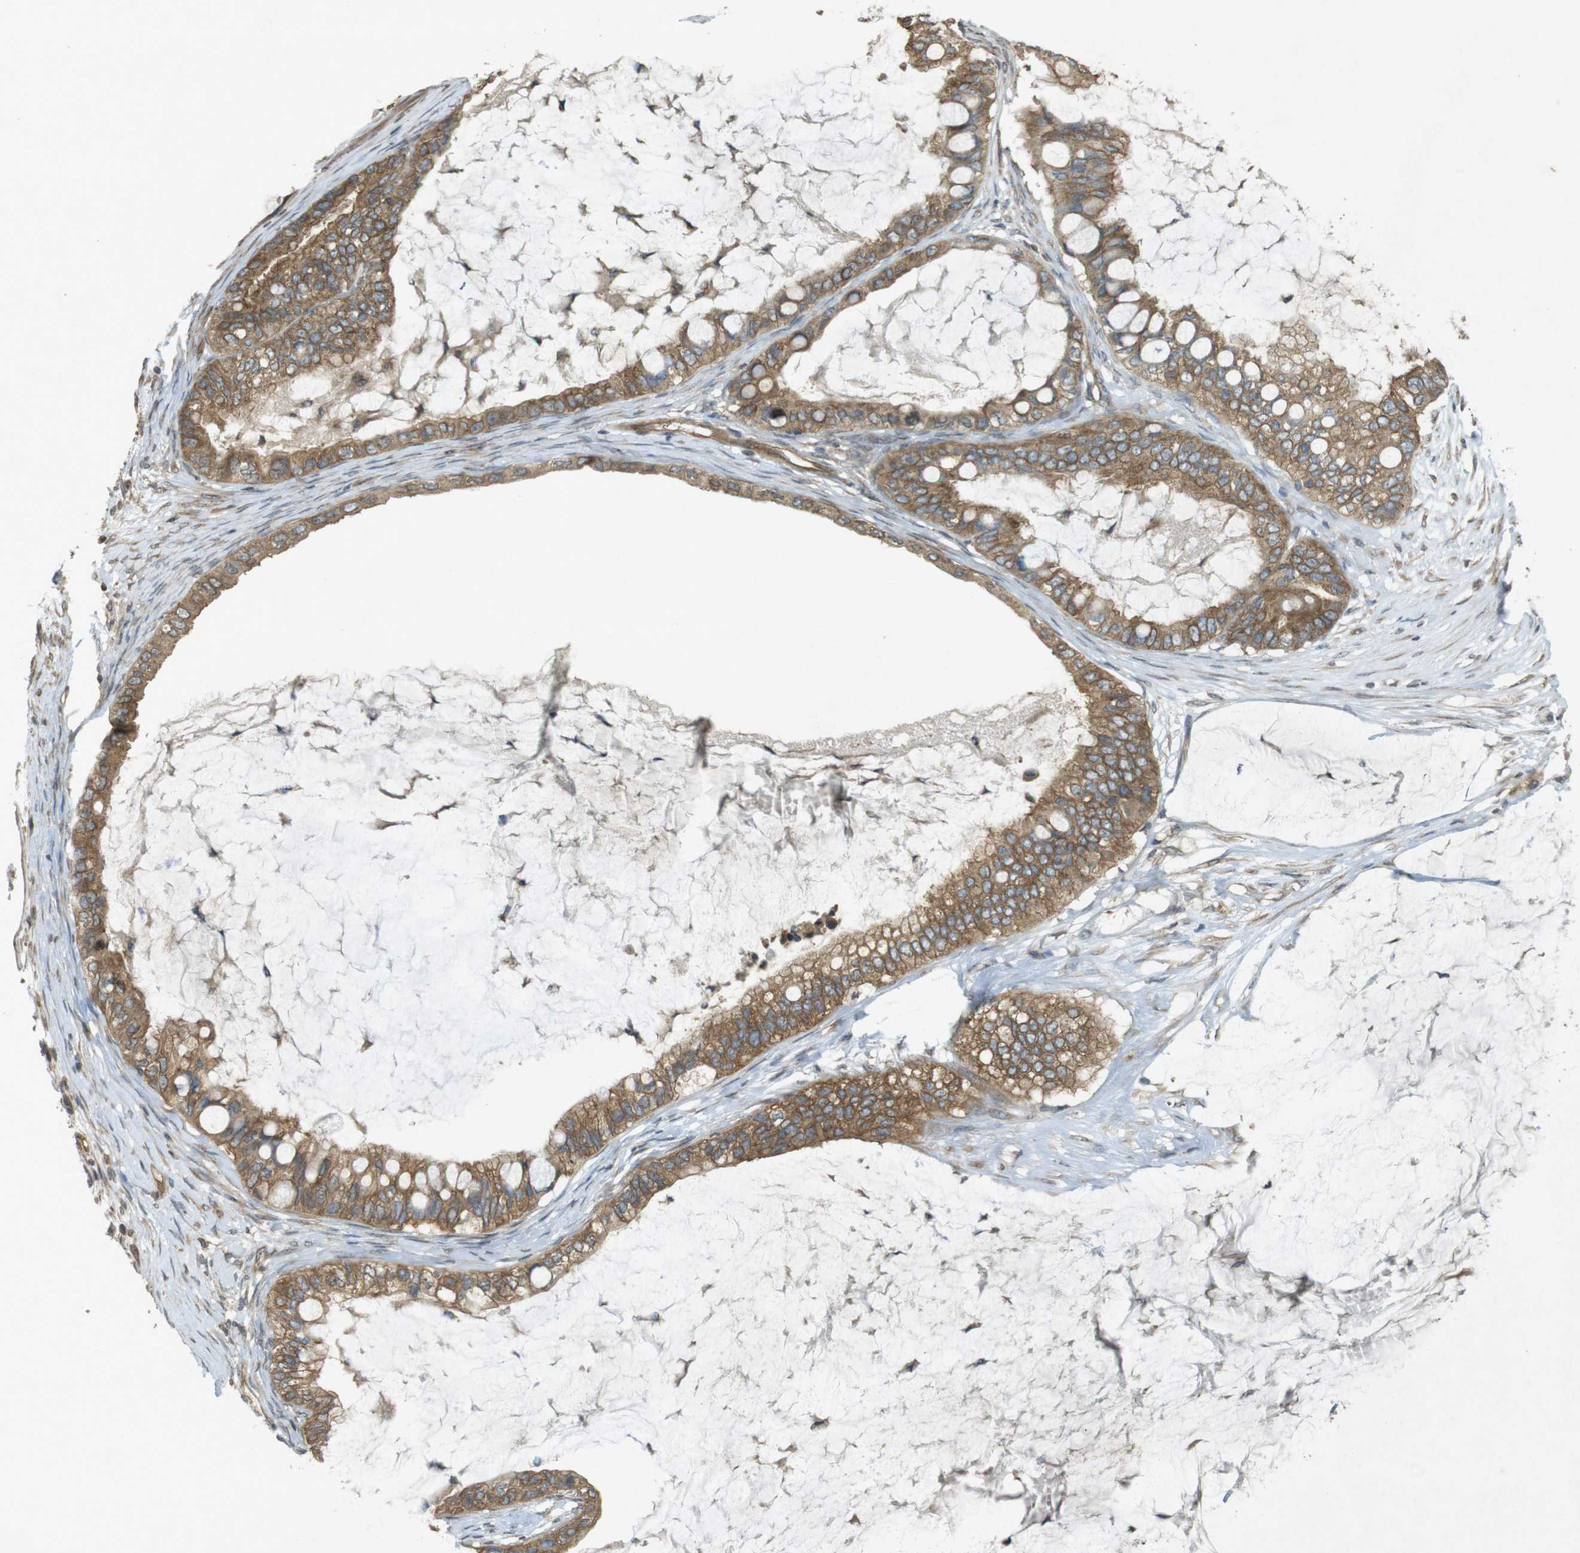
{"staining": {"intensity": "moderate", "quantity": ">75%", "location": "cytoplasmic/membranous"}, "tissue": "ovarian cancer", "cell_type": "Tumor cells", "image_type": "cancer", "snomed": [{"axis": "morphology", "description": "Cystadenocarcinoma, mucinous, NOS"}, {"axis": "topography", "description": "Ovary"}], "caption": "This histopathology image displays IHC staining of human ovarian mucinous cystadenocarcinoma, with medium moderate cytoplasmic/membranous staining in approximately >75% of tumor cells.", "gene": "KIF5B", "patient": {"sex": "female", "age": 80}}